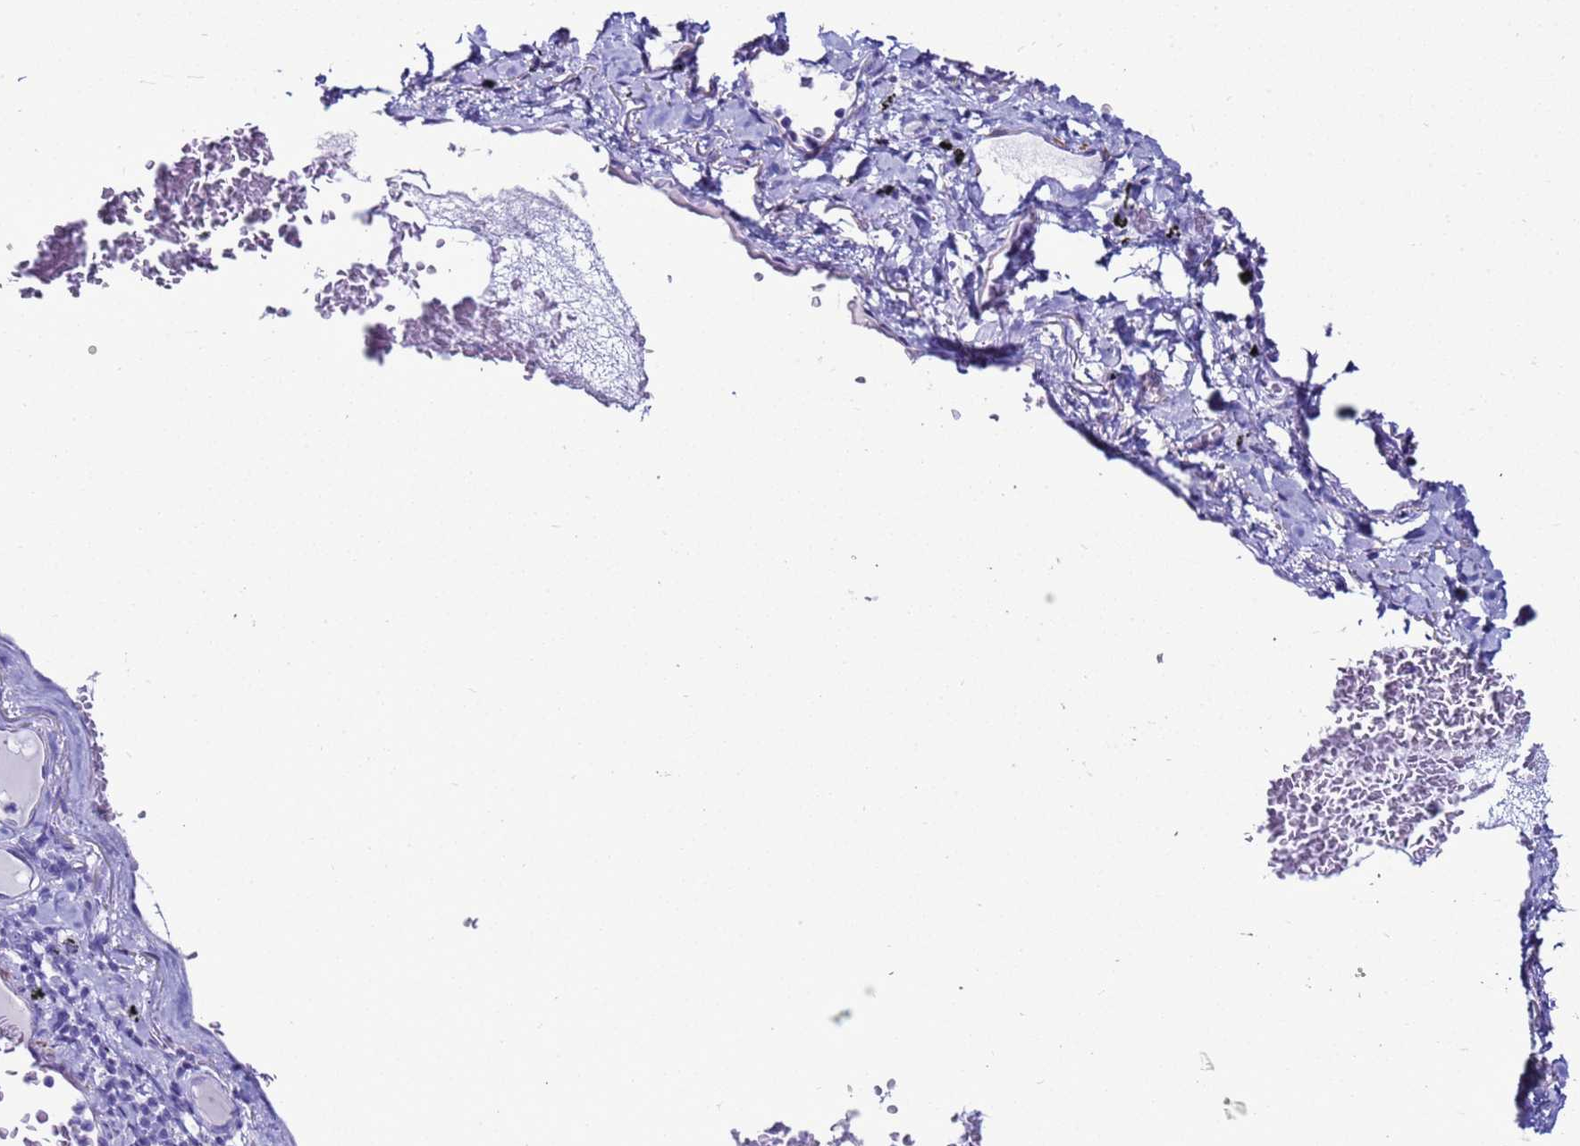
{"staining": {"intensity": "negative", "quantity": "none", "location": "none"}, "tissue": "lung cancer", "cell_type": "Tumor cells", "image_type": "cancer", "snomed": [{"axis": "morphology", "description": "Adenocarcinoma, NOS"}, {"axis": "topography", "description": "Lung"}], "caption": "Immunohistochemistry of adenocarcinoma (lung) reveals no staining in tumor cells. (Immunohistochemistry, brightfield microscopy, high magnification).", "gene": "LCMT1", "patient": {"sex": "male", "age": 64}}